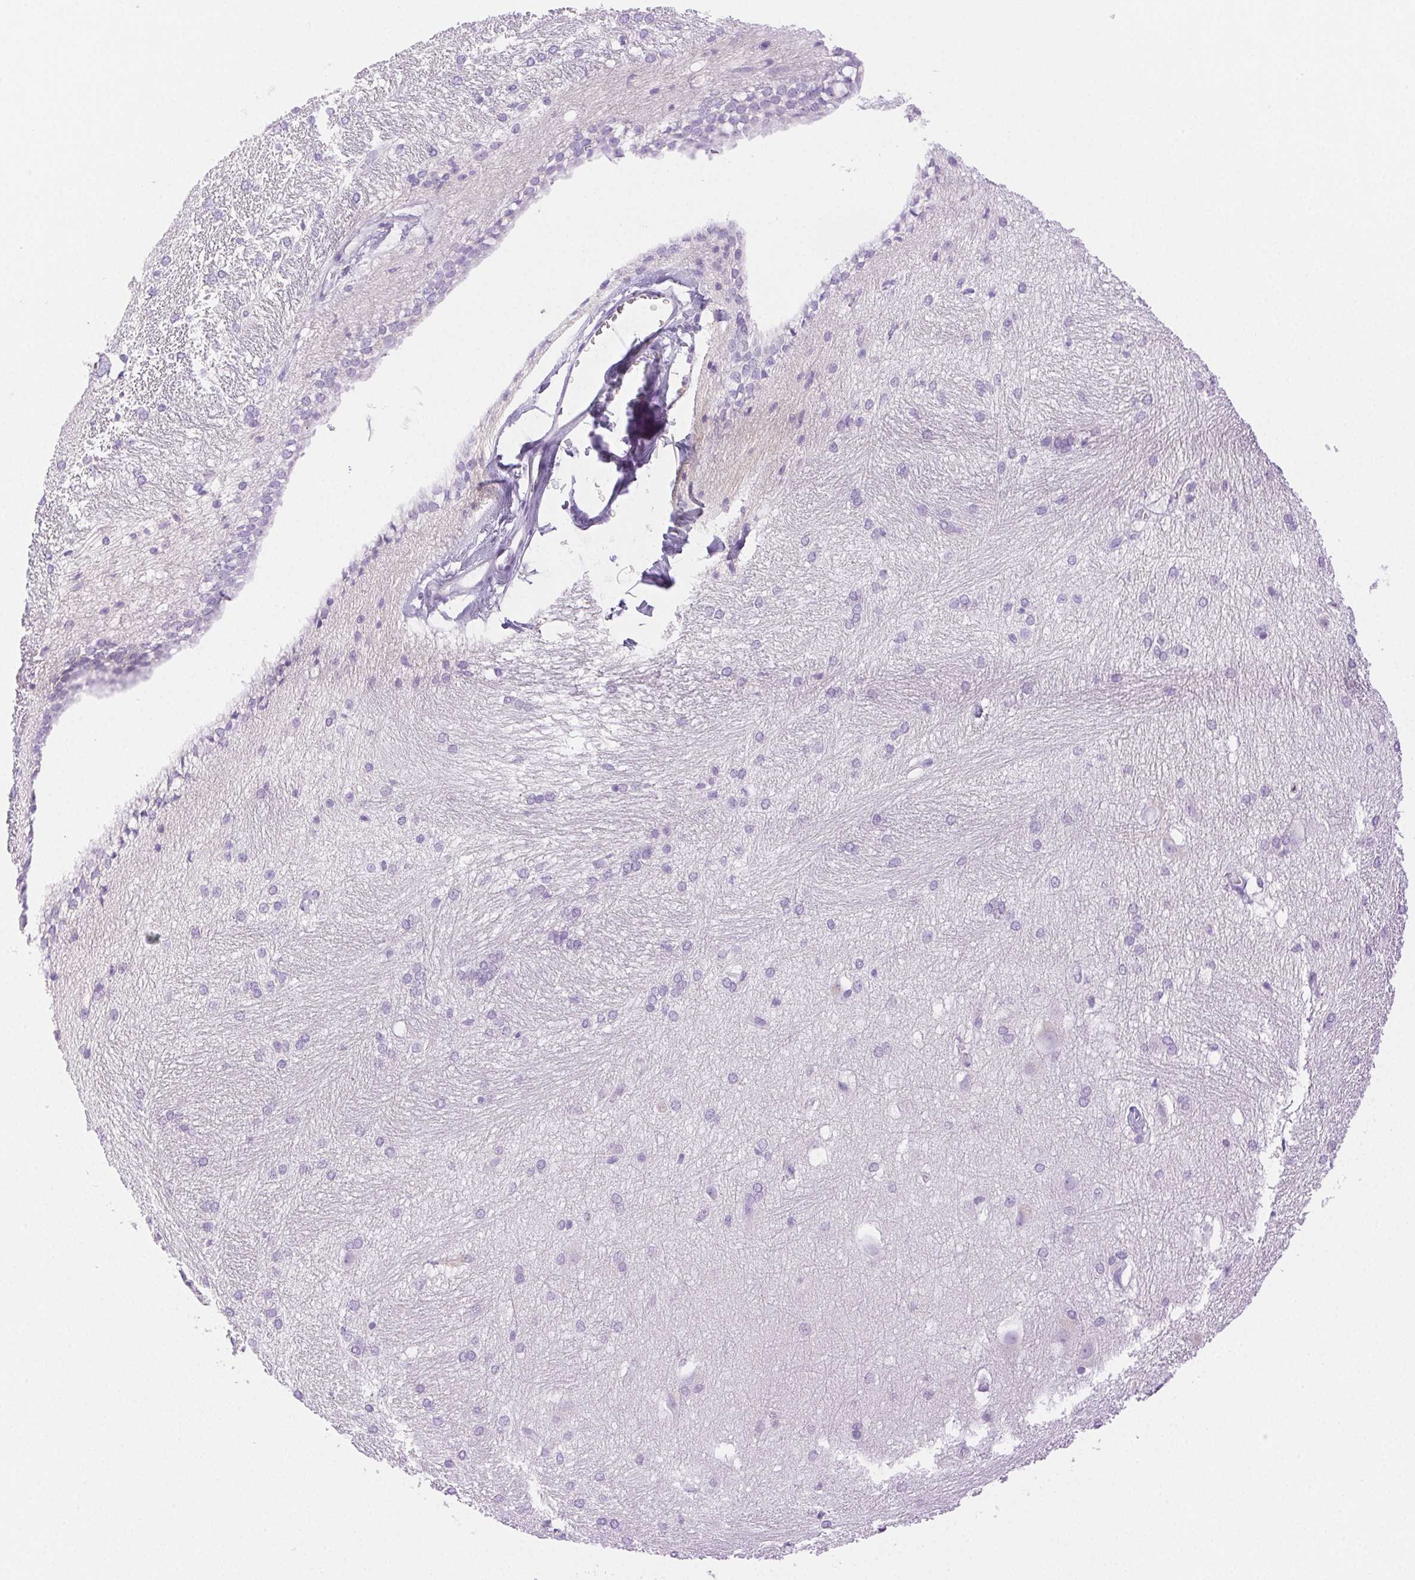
{"staining": {"intensity": "negative", "quantity": "none", "location": "none"}, "tissue": "hippocampus", "cell_type": "Glial cells", "image_type": "normal", "snomed": [{"axis": "morphology", "description": "Normal tissue, NOS"}, {"axis": "topography", "description": "Cerebral cortex"}, {"axis": "topography", "description": "Hippocampus"}], "caption": "DAB (3,3'-diaminobenzidine) immunohistochemical staining of benign hippocampus demonstrates no significant staining in glial cells. The staining is performed using DAB brown chromogen with nuclei counter-stained in using hematoxylin.", "gene": "SPACA4", "patient": {"sex": "female", "age": 19}}